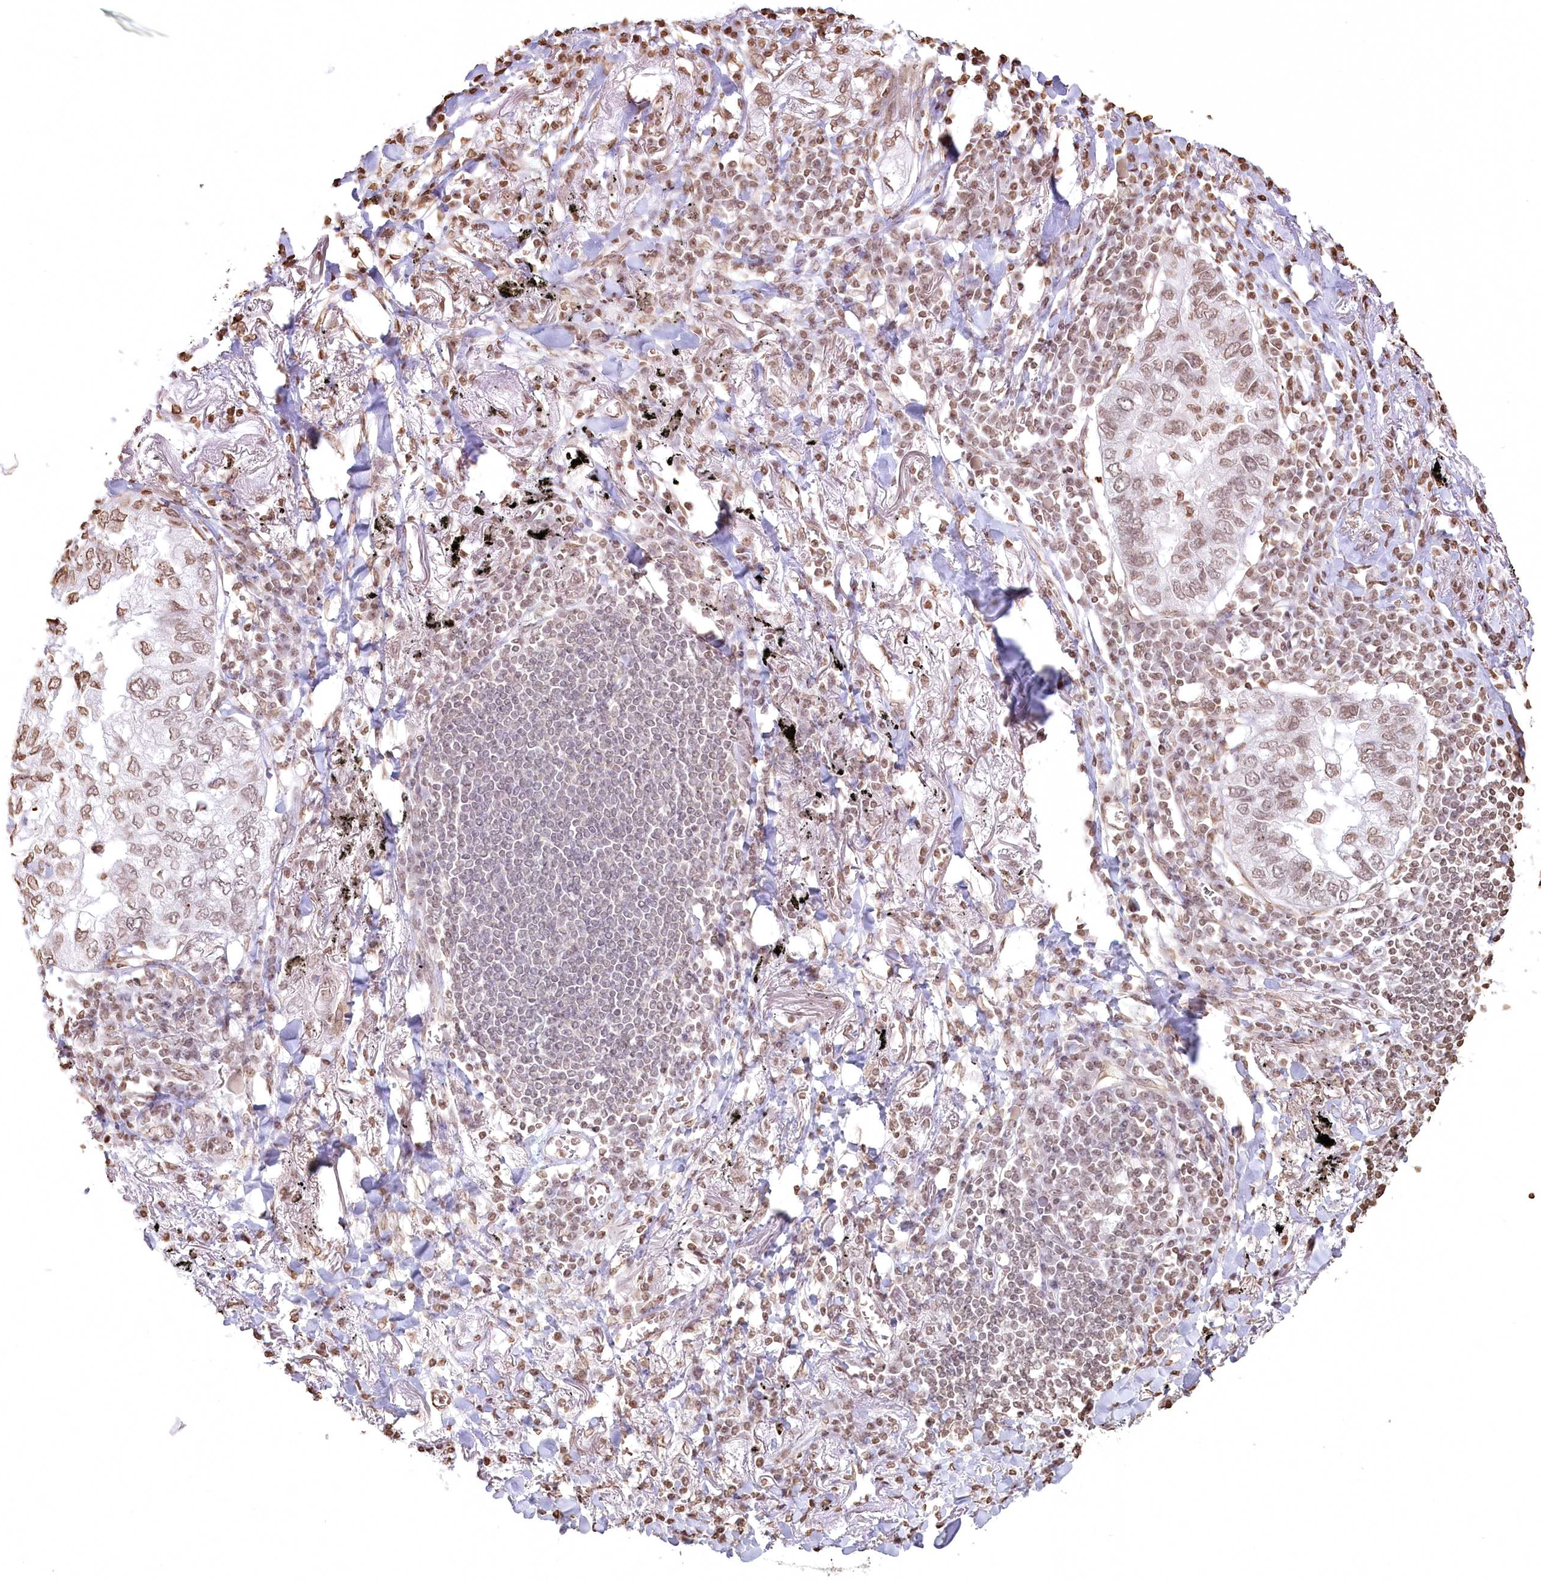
{"staining": {"intensity": "weak", "quantity": ">75%", "location": "nuclear"}, "tissue": "lung cancer", "cell_type": "Tumor cells", "image_type": "cancer", "snomed": [{"axis": "morphology", "description": "Adenocarcinoma, NOS"}, {"axis": "topography", "description": "Lung"}], "caption": "A photomicrograph of adenocarcinoma (lung) stained for a protein exhibits weak nuclear brown staining in tumor cells.", "gene": "FAM13A", "patient": {"sex": "male", "age": 65}}